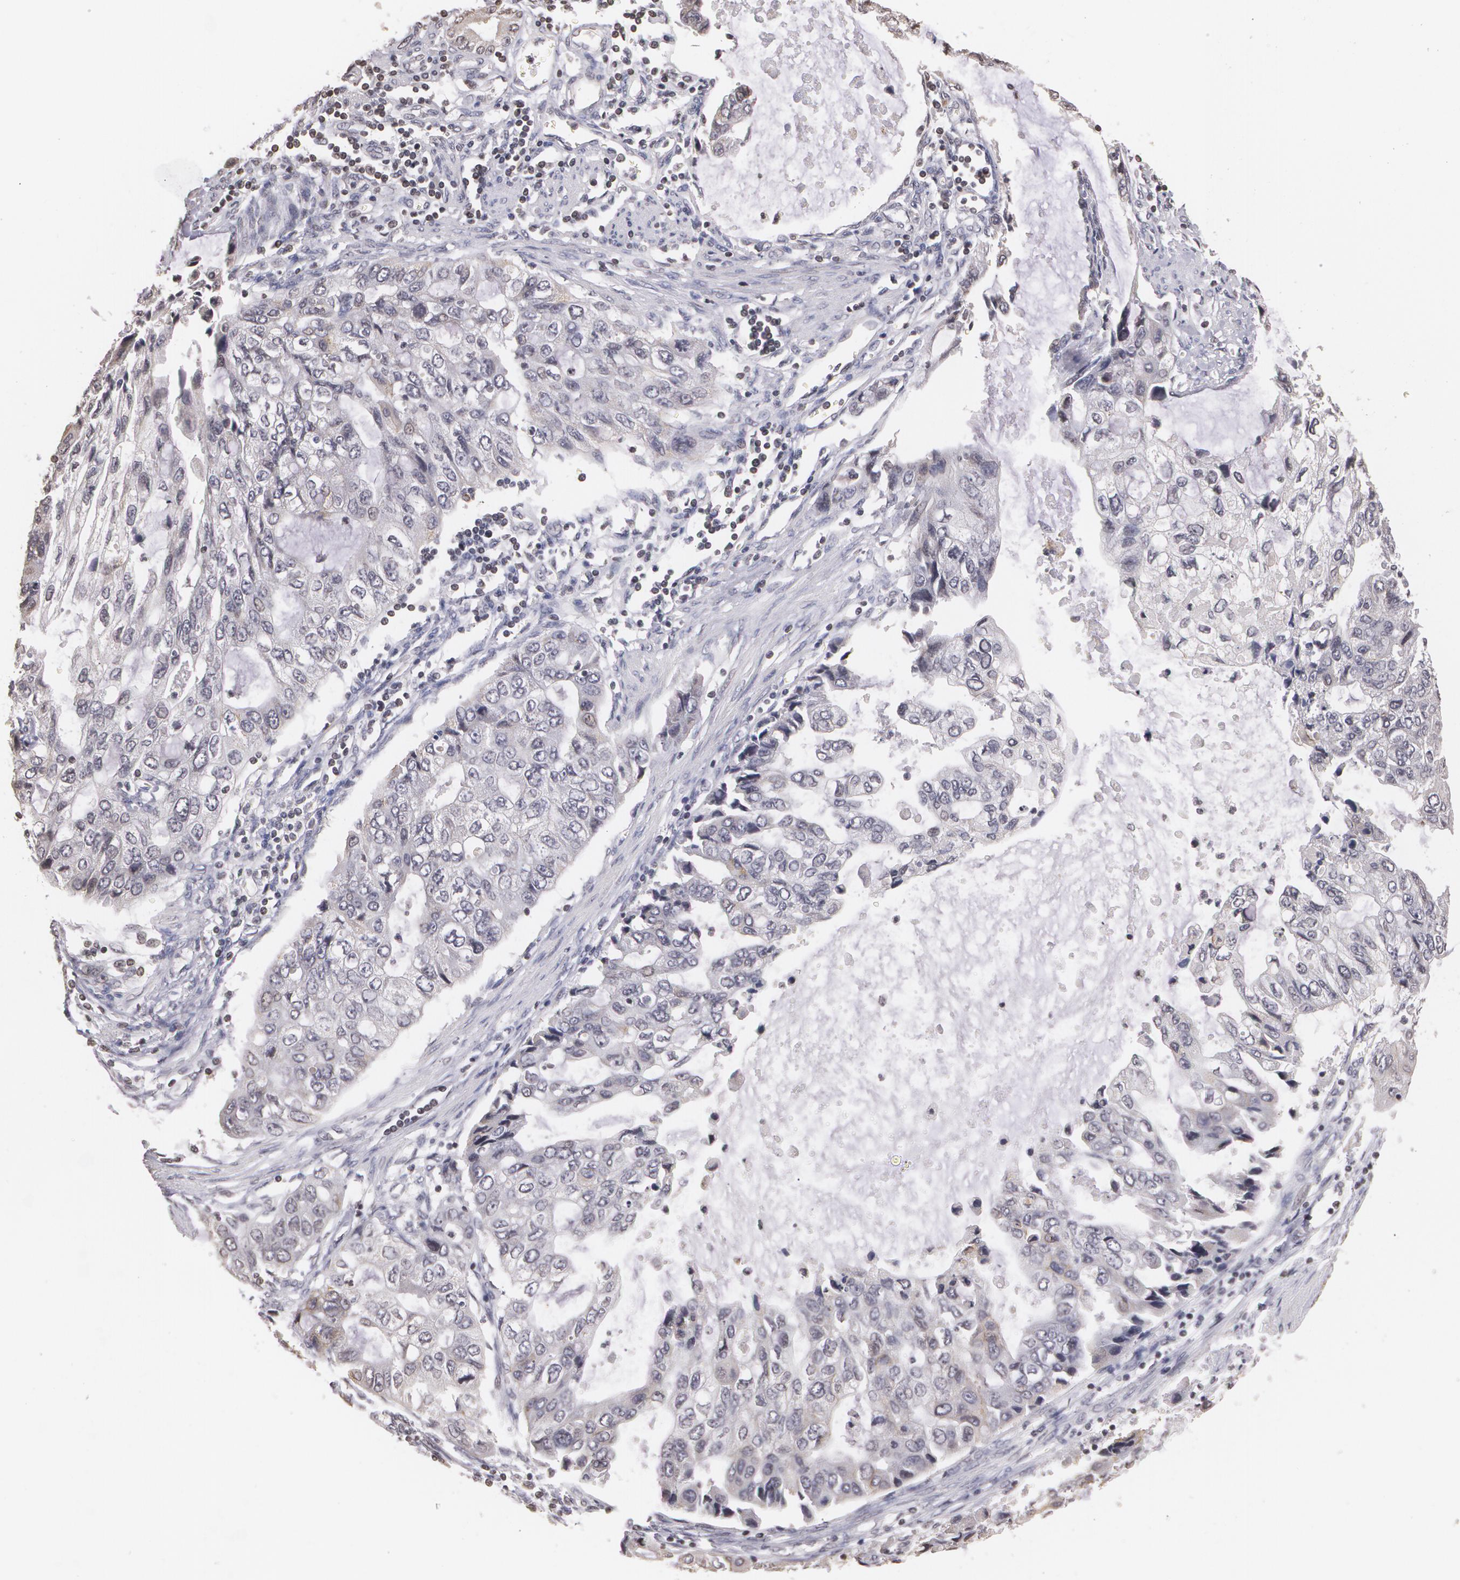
{"staining": {"intensity": "negative", "quantity": "none", "location": "none"}, "tissue": "stomach cancer", "cell_type": "Tumor cells", "image_type": "cancer", "snomed": [{"axis": "morphology", "description": "Adenocarcinoma, NOS"}, {"axis": "topography", "description": "Stomach, upper"}], "caption": "Immunohistochemistry histopathology image of neoplastic tissue: human stomach cancer (adenocarcinoma) stained with DAB displays no significant protein staining in tumor cells. (Brightfield microscopy of DAB IHC at high magnification).", "gene": "THRB", "patient": {"sex": "female", "age": 52}}